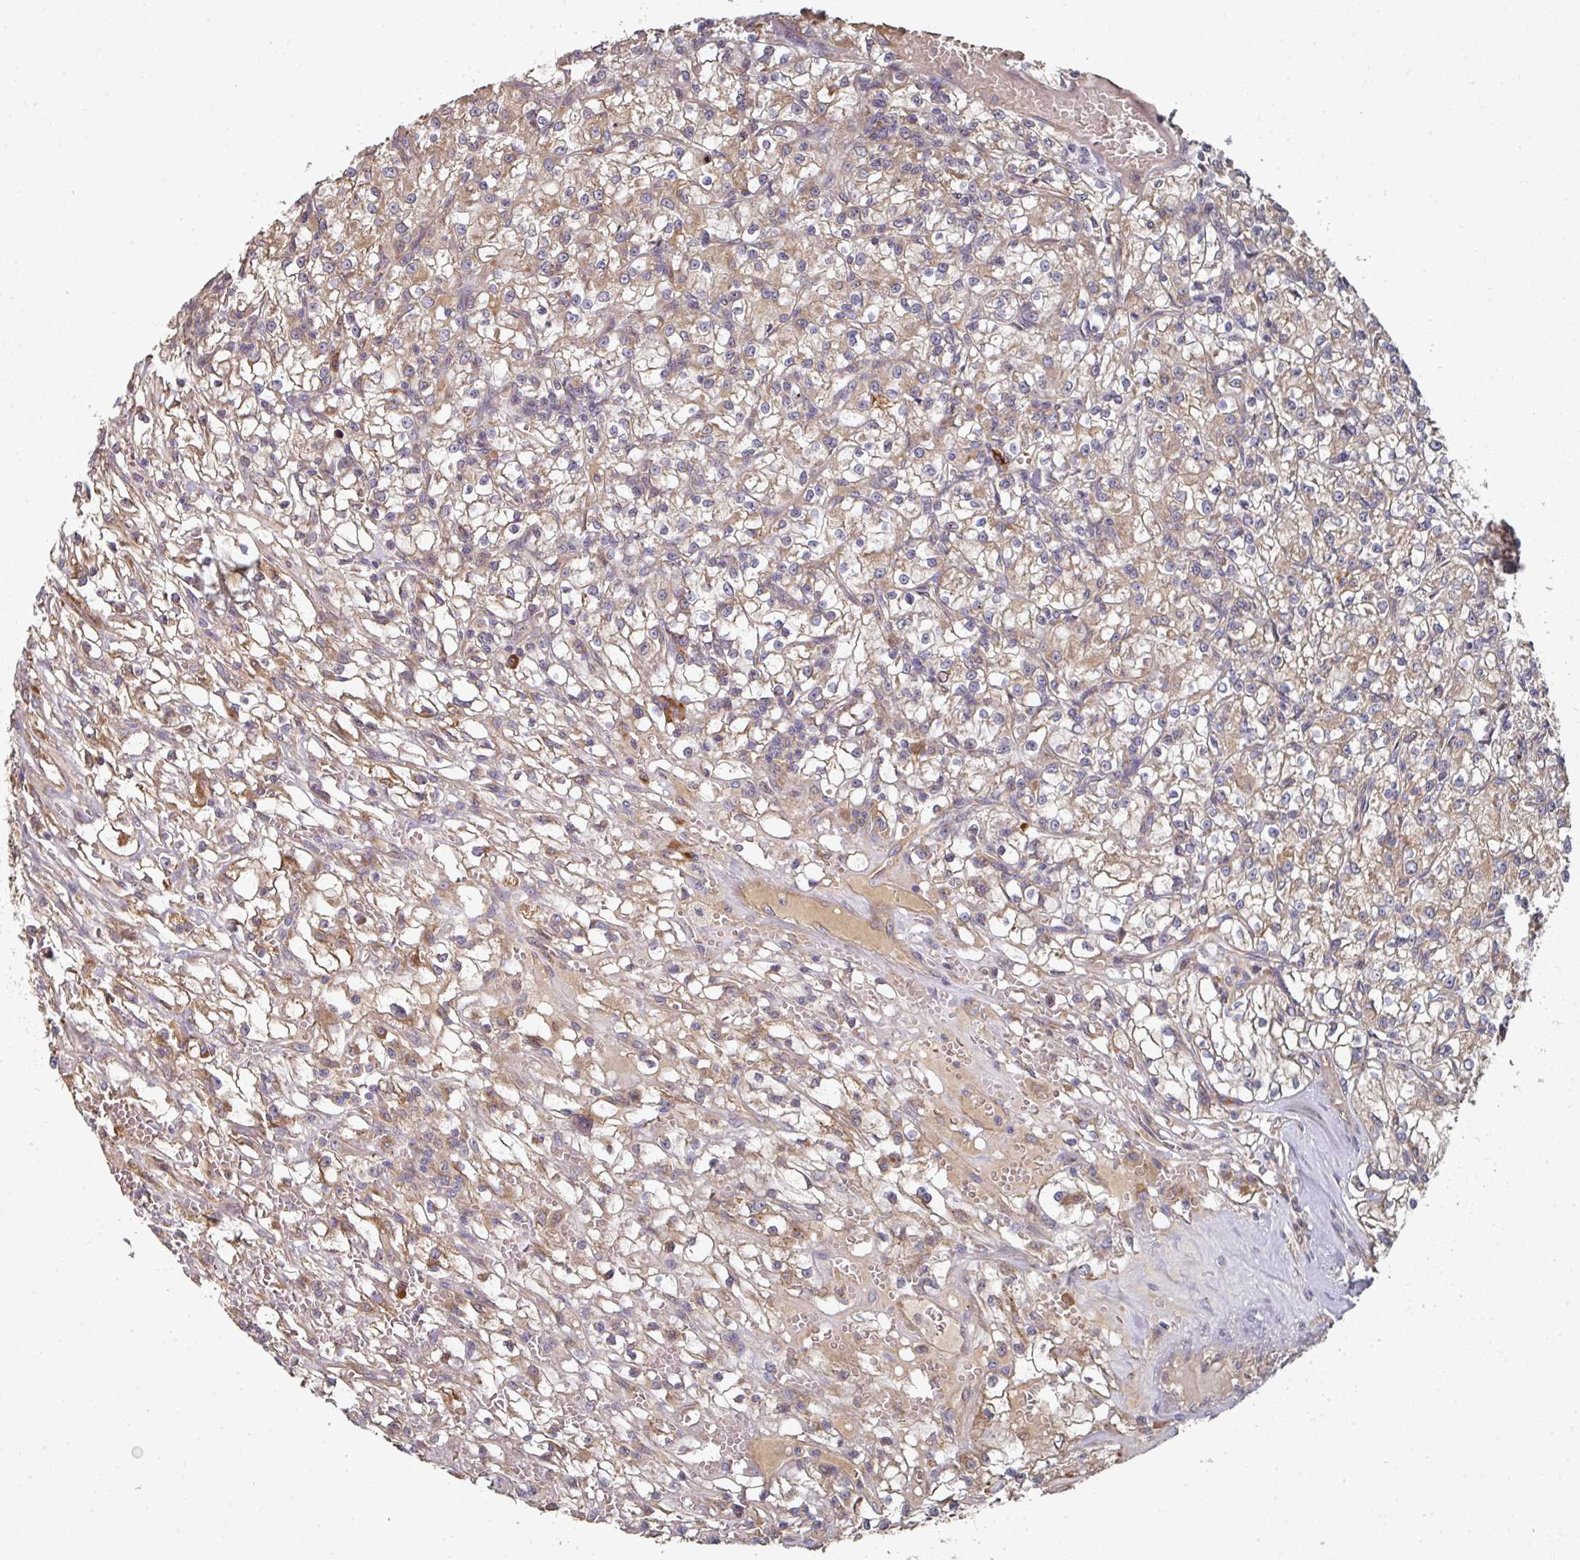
{"staining": {"intensity": "weak", "quantity": ">75%", "location": "cytoplasmic/membranous"}, "tissue": "renal cancer", "cell_type": "Tumor cells", "image_type": "cancer", "snomed": [{"axis": "morphology", "description": "Adenocarcinoma, NOS"}, {"axis": "topography", "description": "Kidney"}], "caption": "Immunohistochemistry (IHC) of renal cancer displays low levels of weak cytoplasmic/membranous positivity in approximately >75% of tumor cells.", "gene": "EDEM2", "patient": {"sex": "female", "age": 59}}